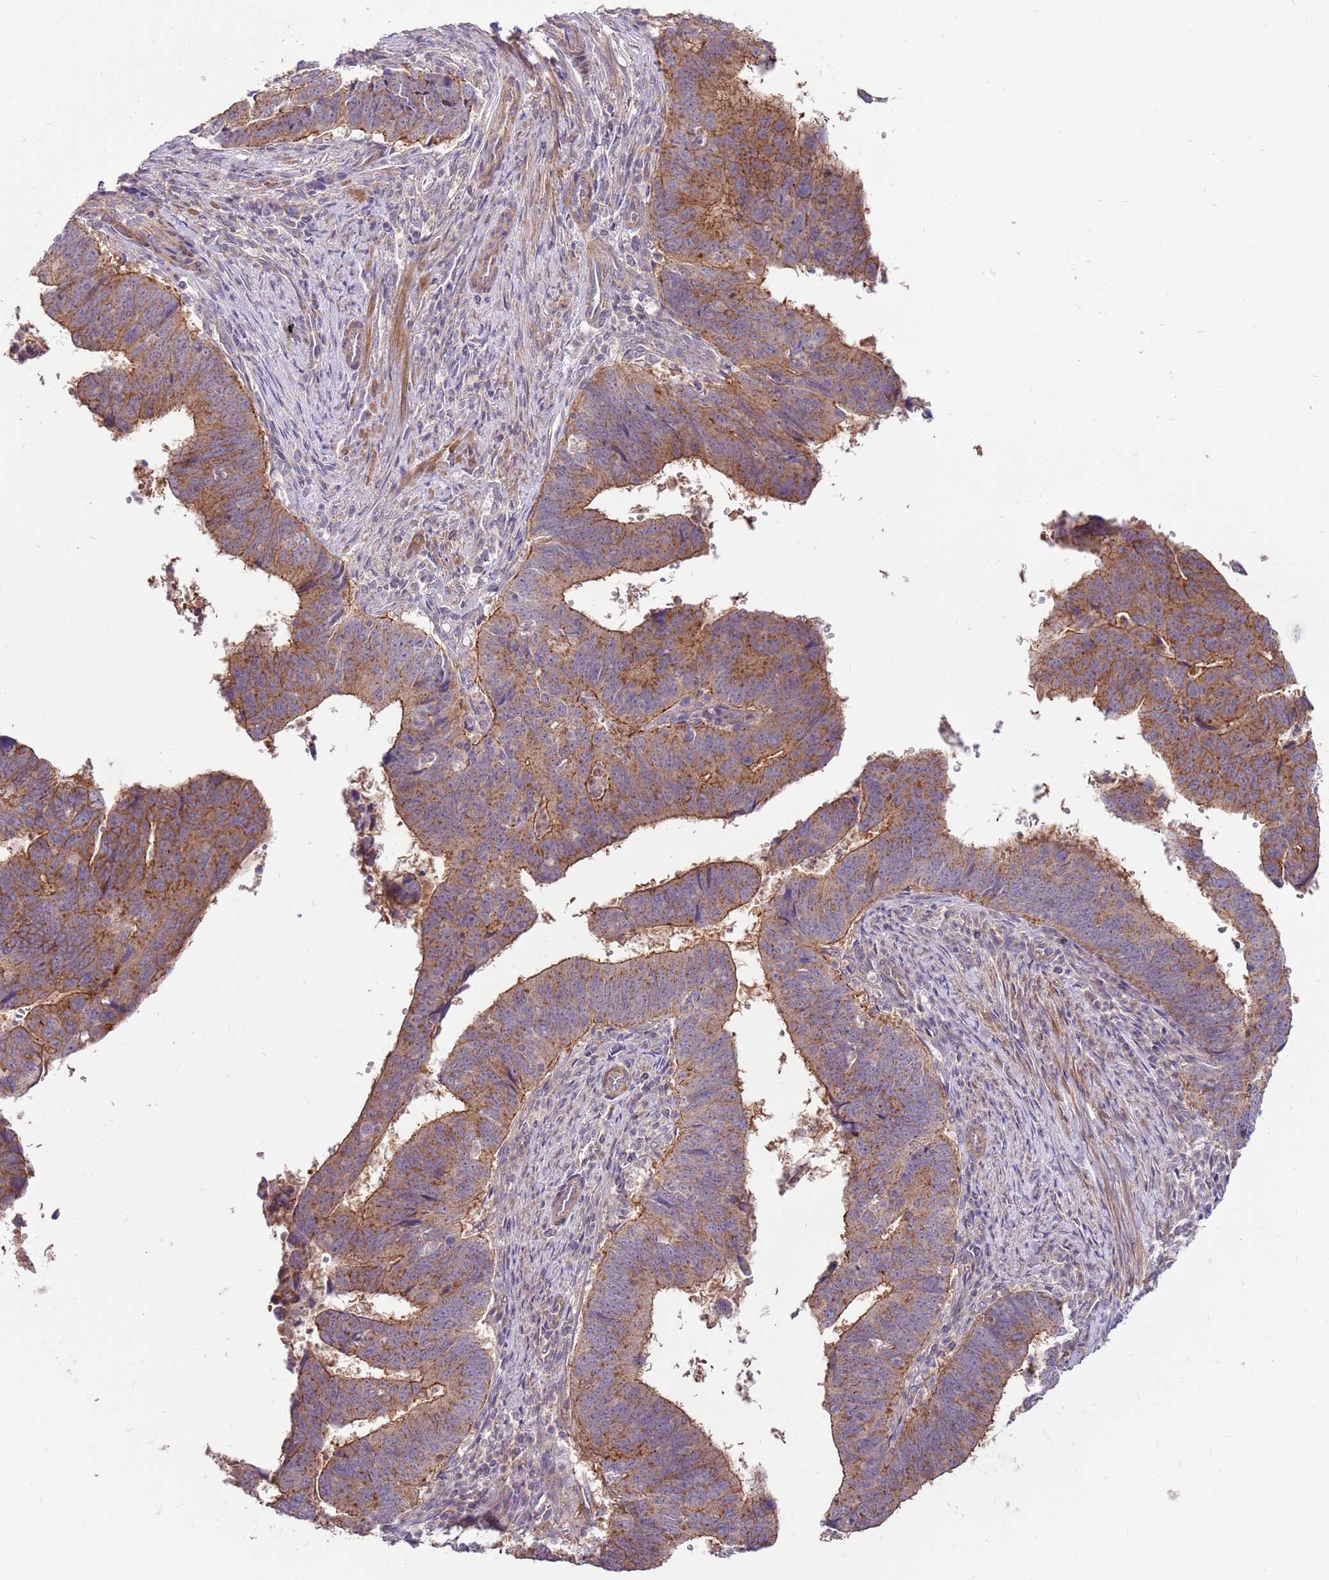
{"staining": {"intensity": "moderate", "quantity": ">75%", "location": "cytoplasmic/membranous"}, "tissue": "stomach cancer", "cell_type": "Tumor cells", "image_type": "cancer", "snomed": [{"axis": "morphology", "description": "Adenocarcinoma, NOS"}, {"axis": "topography", "description": "Stomach"}], "caption": "Stomach cancer (adenocarcinoma) was stained to show a protein in brown. There is medium levels of moderate cytoplasmic/membranous expression in about >75% of tumor cells.", "gene": "SPATA31D1", "patient": {"sex": "male", "age": 59}}